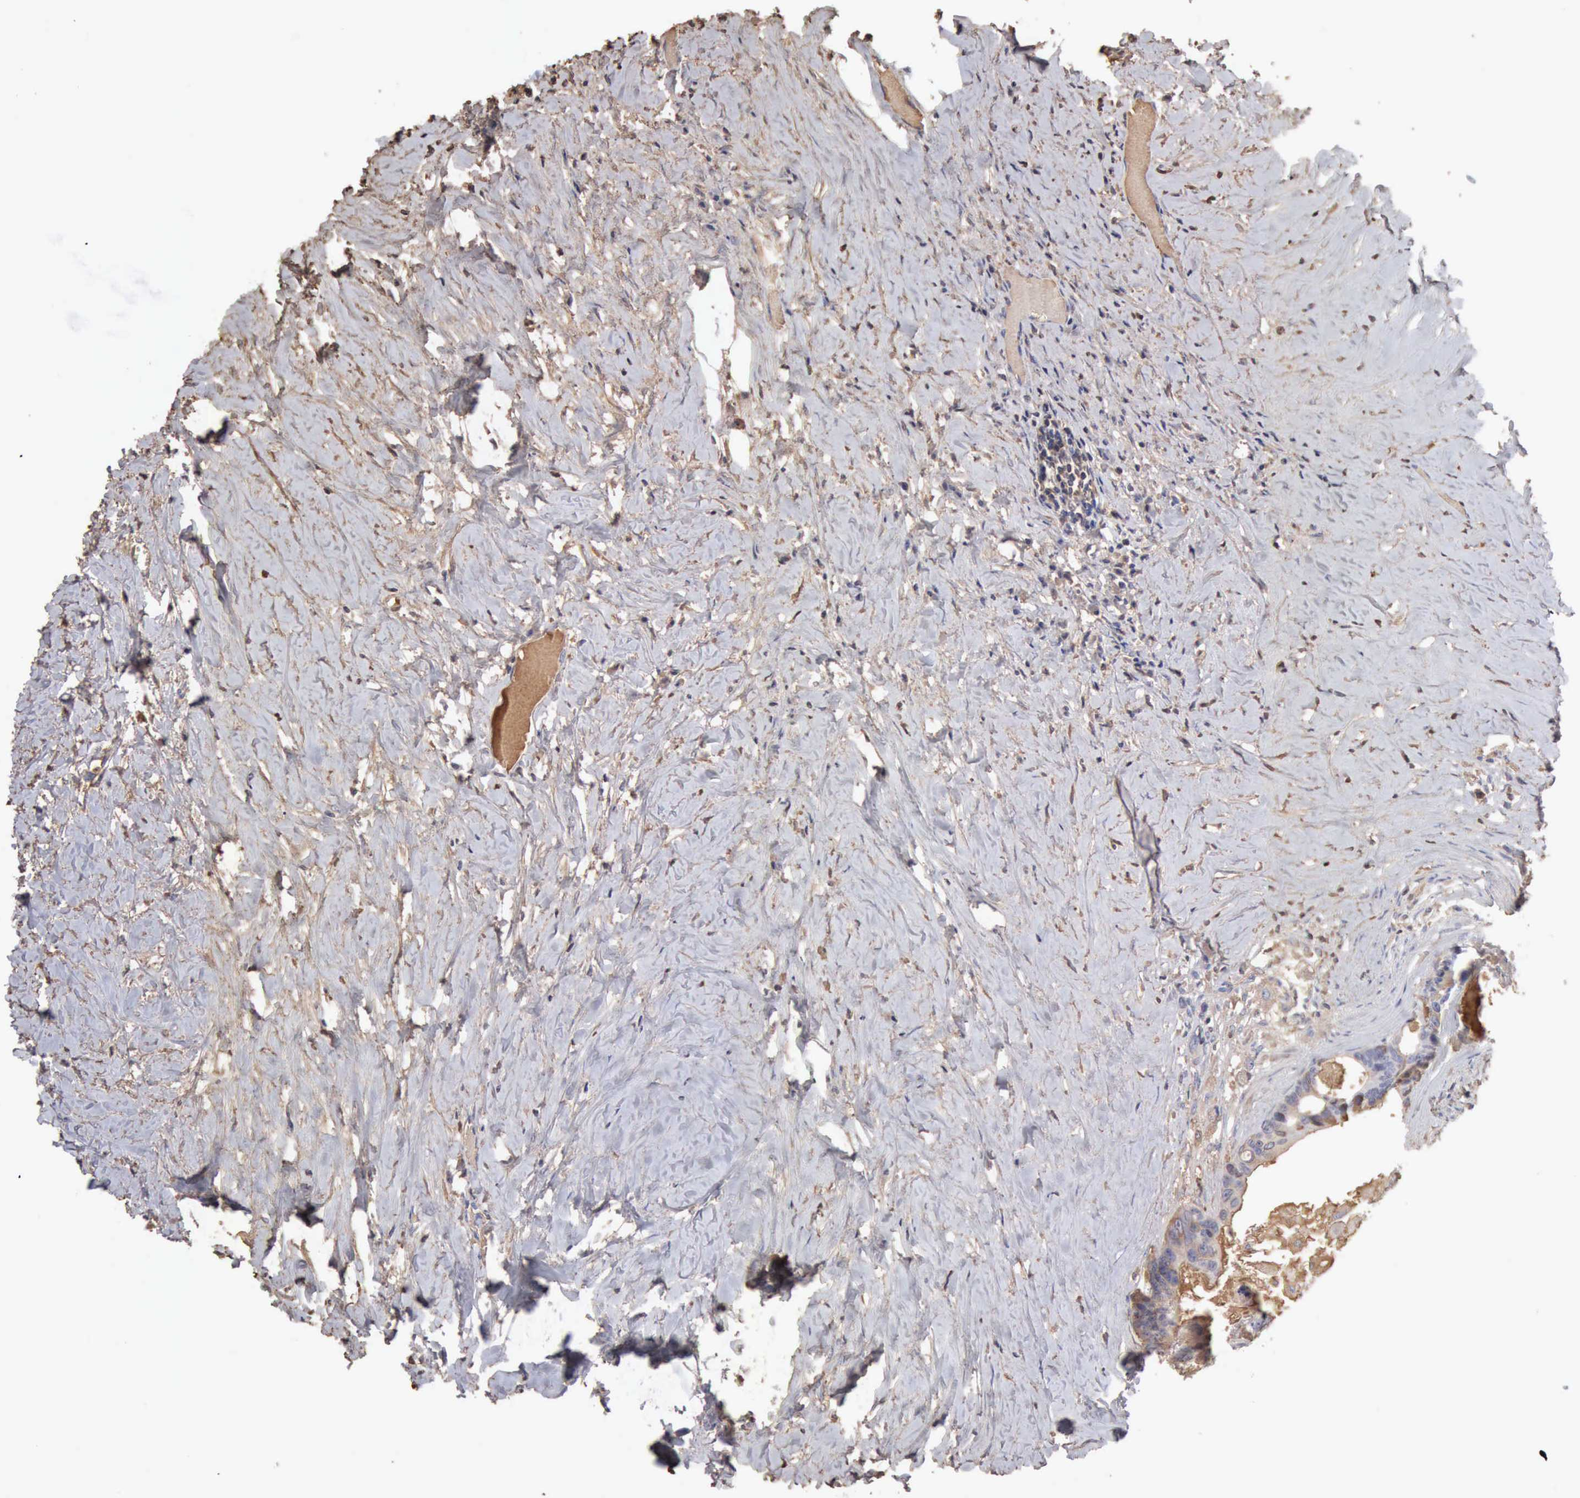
{"staining": {"intensity": "weak", "quantity": "<25%", "location": "cytoplasmic/membranous"}, "tissue": "colorectal cancer", "cell_type": "Tumor cells", "image_type": "cancer", "snomed": [{"axis": "morphology", "description": "Adenocarcinoma, NOS"}, {"axis": "topography", "description": "Colon"}], "caption": "Immunohistochemistry (IHC) image of neoplastic tissue: human adenocarcinoma (colorectal) stained with DAB displays no significant protein expression in tumor cells.", "gene": "SERPINA1", "patient": {"sex": "female", "age": 55}}